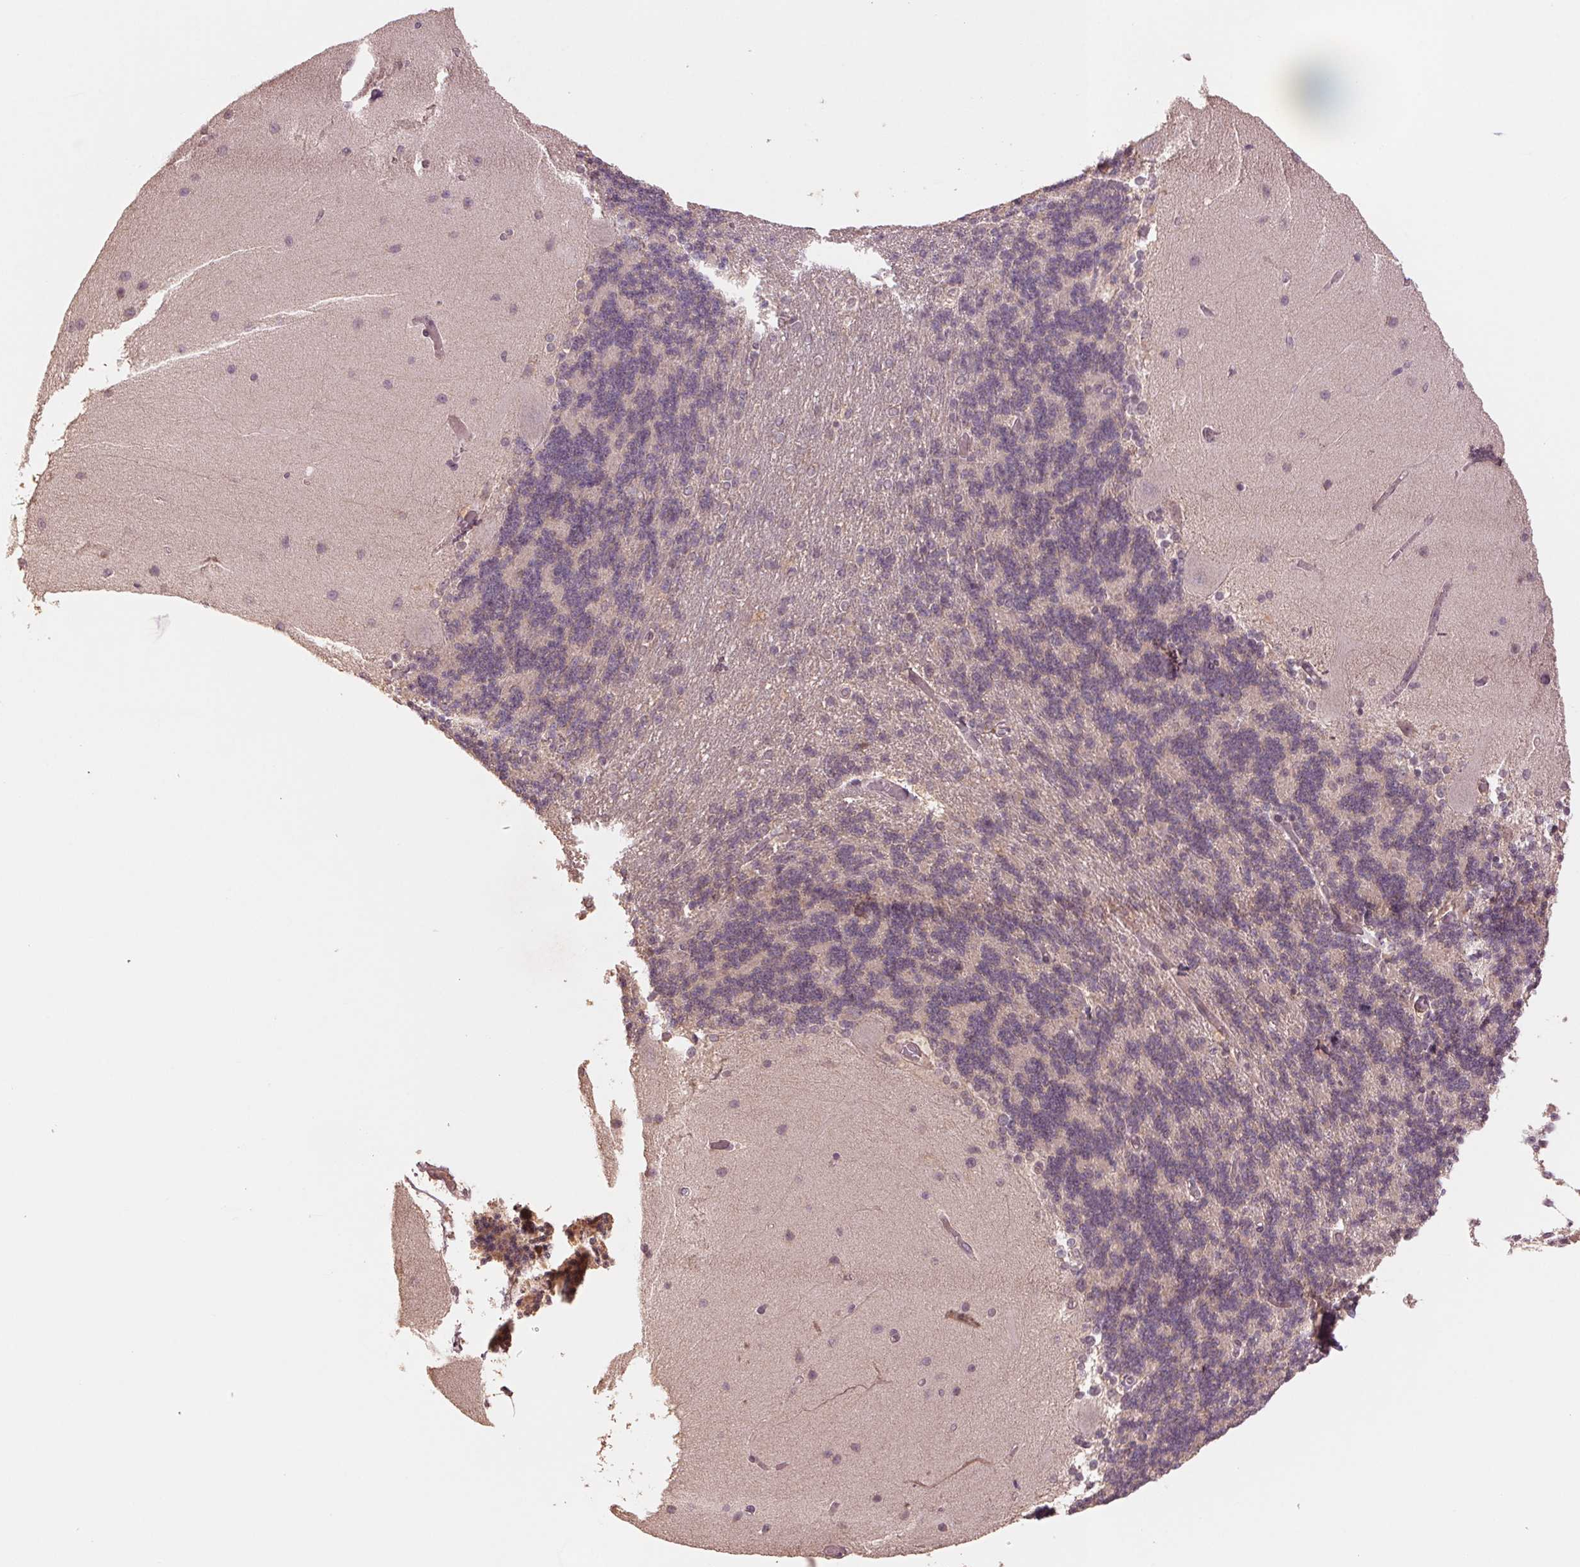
{"staining": {"intensity": "negative", "quantity": "none", "location": "none"}, "tissue": "cerebellum", "cell_type": "Cells in granular layer", "image_type": "normal", "snomed": [{"axis": "morphology", "description": "Normal tissue, NOS"}, {"axis": "topography", "description": "Cerebellum"}], "caption": "This image is of unremarkable cerebellum stained with immunohistochemistry to label a protein in brown with the nuclei are counter-stained blue. There is no expression in cells in granular layer.", "gene": "PPIAL4A", "patient": {"sex": "female", "age": 54}}